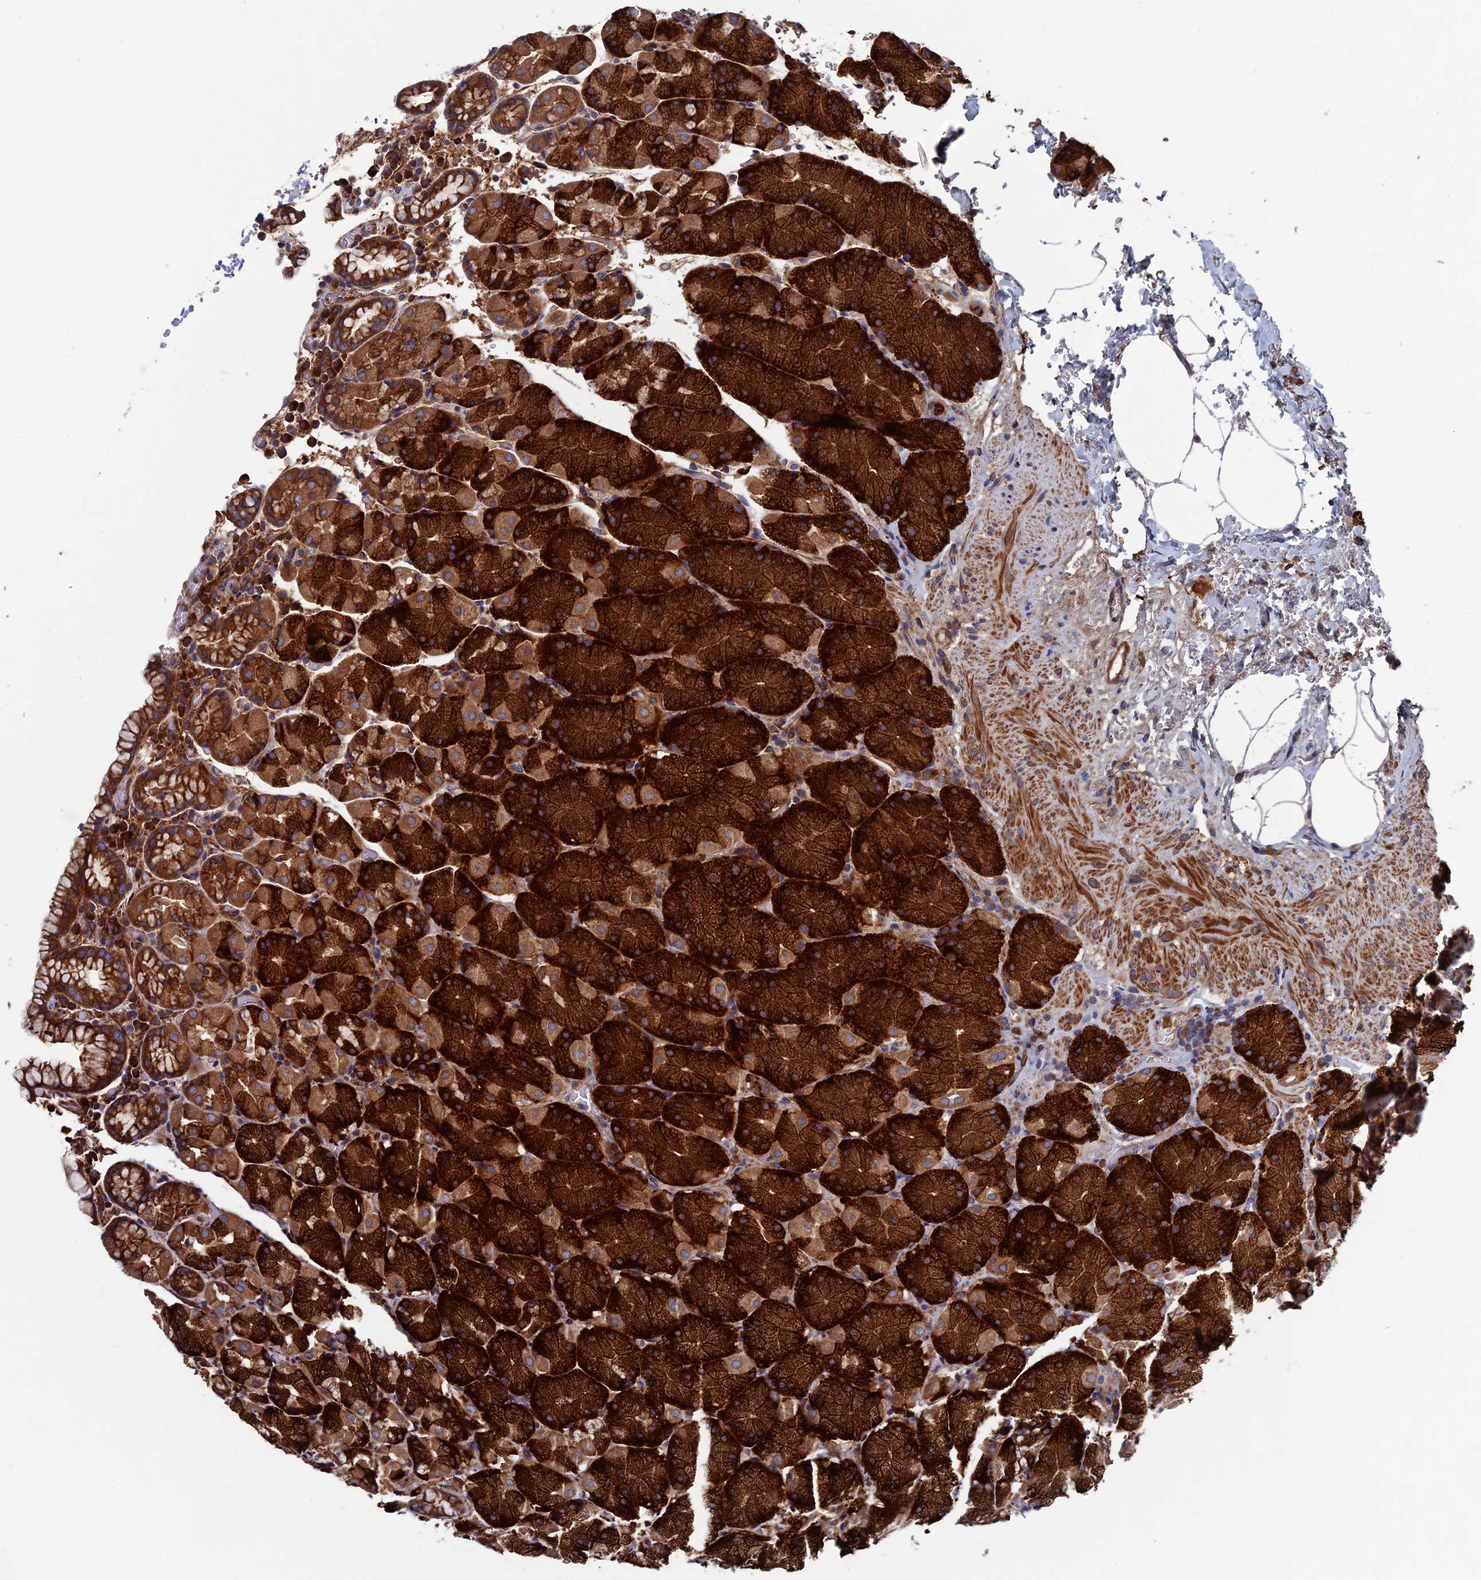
{"staining": {"intensity": "strong", "quantity": ">75%", "location": "cytoplasmic/membranous"}, "tissue": "stomach", "cell_type": "Glandular cells", "image_type": "normal", "snomed": [{"axis": "morphology", "description": "Normal tissue, NOS"}, {"axis": "topography", "description": "Stomach, upper"}, {"axis": "topography", "description": "Stomach, lower"}], "caption": "IHC staining of normal stomach, which exhibits high levels of strong cytoplasmic/membranous positivity in about >75% of glandular cells indicating strong cytoplasmic/membranous protein staining. The staining was performed using DAB (brown) for protein detection and nuclei were counterstained in hematoxylin (blue).", "gene": "DNAJC3", "patient": {"sex": "male", "age": 80}}